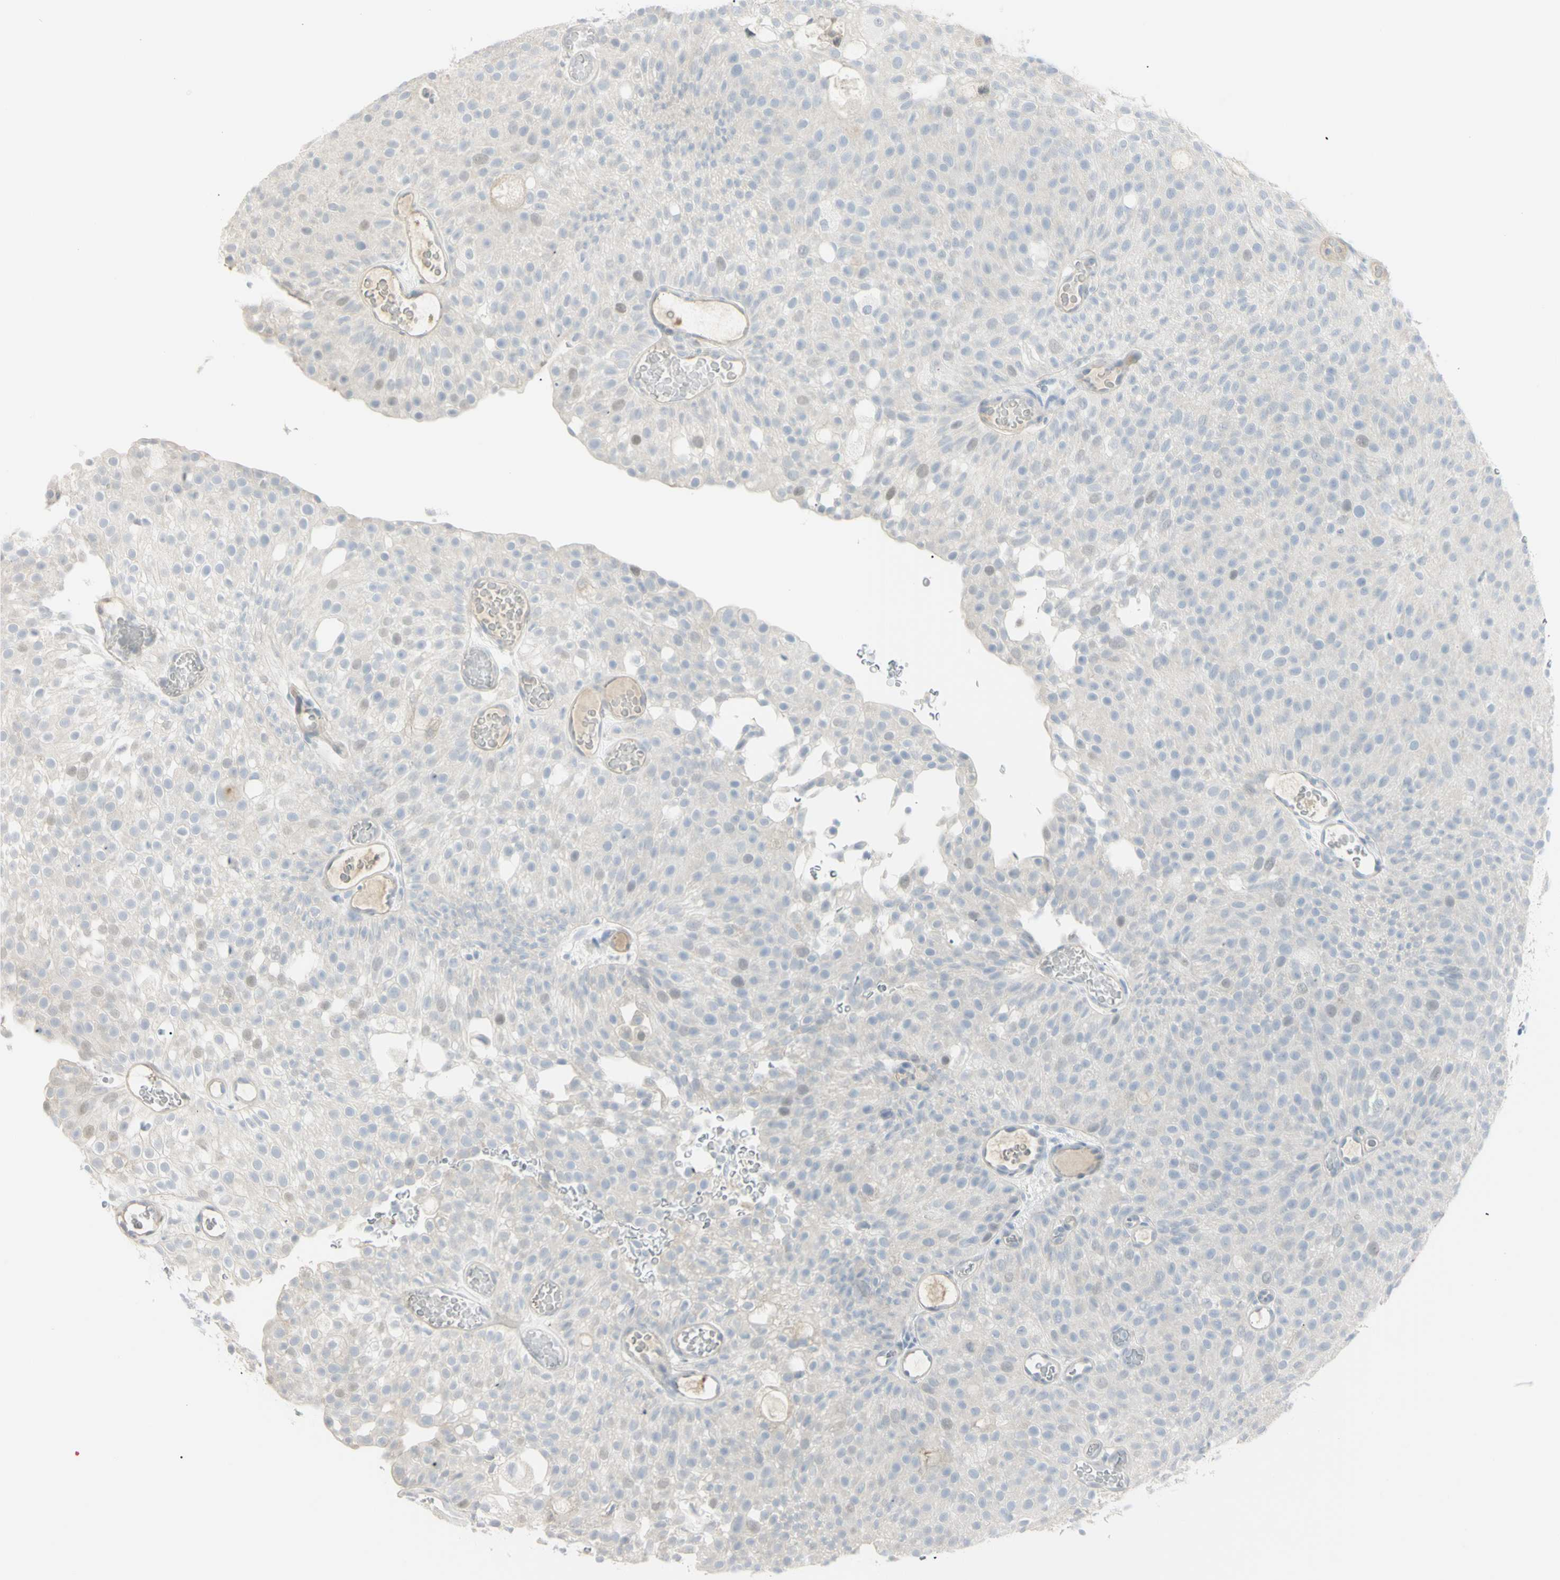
{"staining": {"intensity": "negative", "quantity": "none", "location": "none"}, "tissue": "urothelial cancer", "cell_type": "Tumor cells", "image_type": "cancer", "snomed": [{"axis": "morphology", "description": "Urothelial carcinoma, Low grade"}, {"axis": "topography", "description": "Urinary bladder"}], "caption": "The immunohistochemistry (IHC) photomicrograph has no significant staining in tumor cells of urothelial cancer tissue.", "gene": "PIP", "patient": {"sex": "male", "age": 78}}